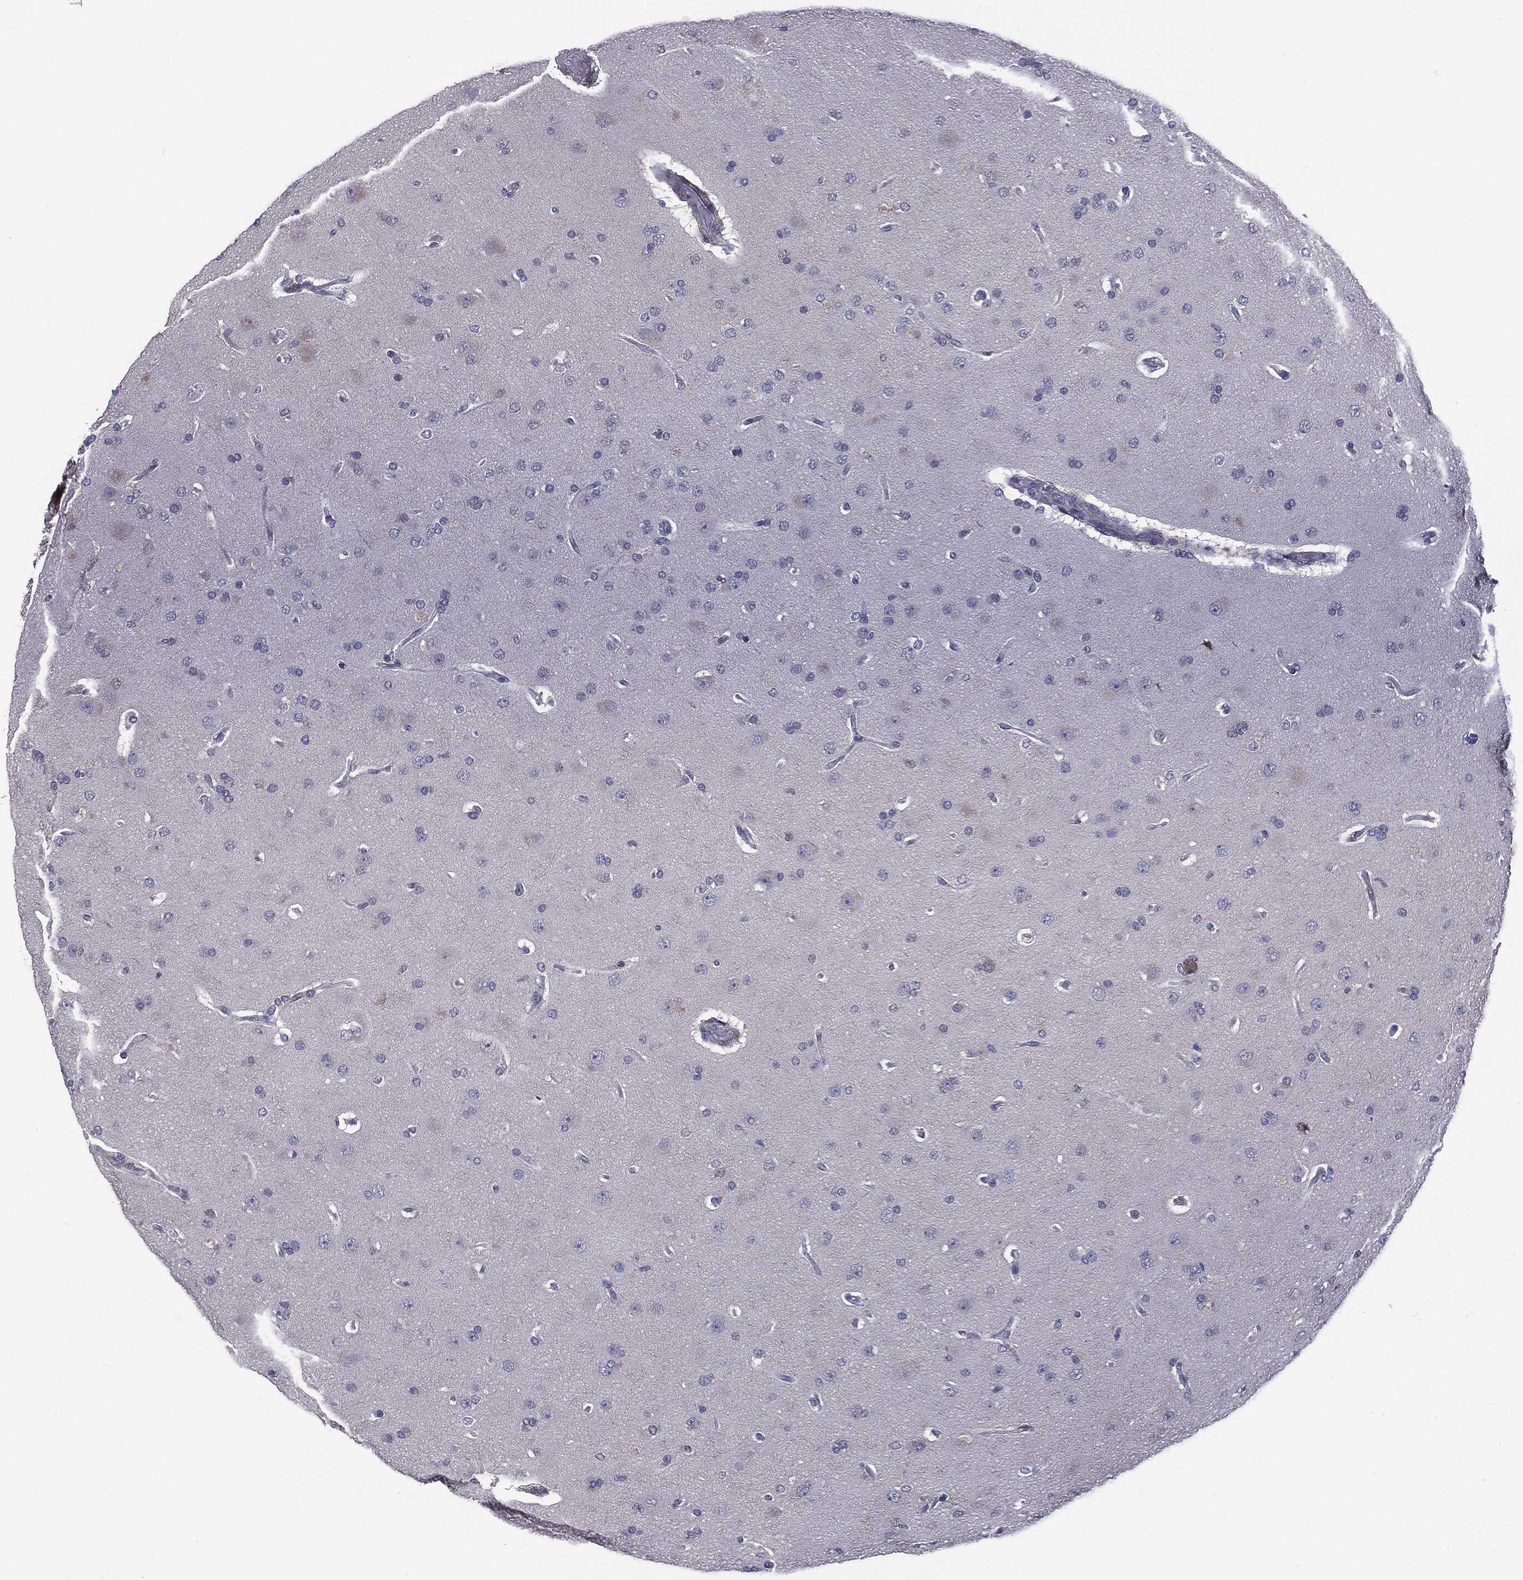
{"staining": {"intensity": "negative", "quantity": "none", "location": "none"}, "tissue": "glioma", "cell_type": "Tumor cells", "image_type": "cancer", "snomed": [{"axis": "morphology", "description": "Glioma, malignant, NOS"}, {"axis": "topography", "description": "Cerebral cortex"}], "caption": "The histopathology image exhibits no significant positivity in tumor cells of glioma. (Immunohistochemistry, brightfield microscopy, high magnification).", "gene": "KRT5", "patient": {"sex": "male", "age": 58}}